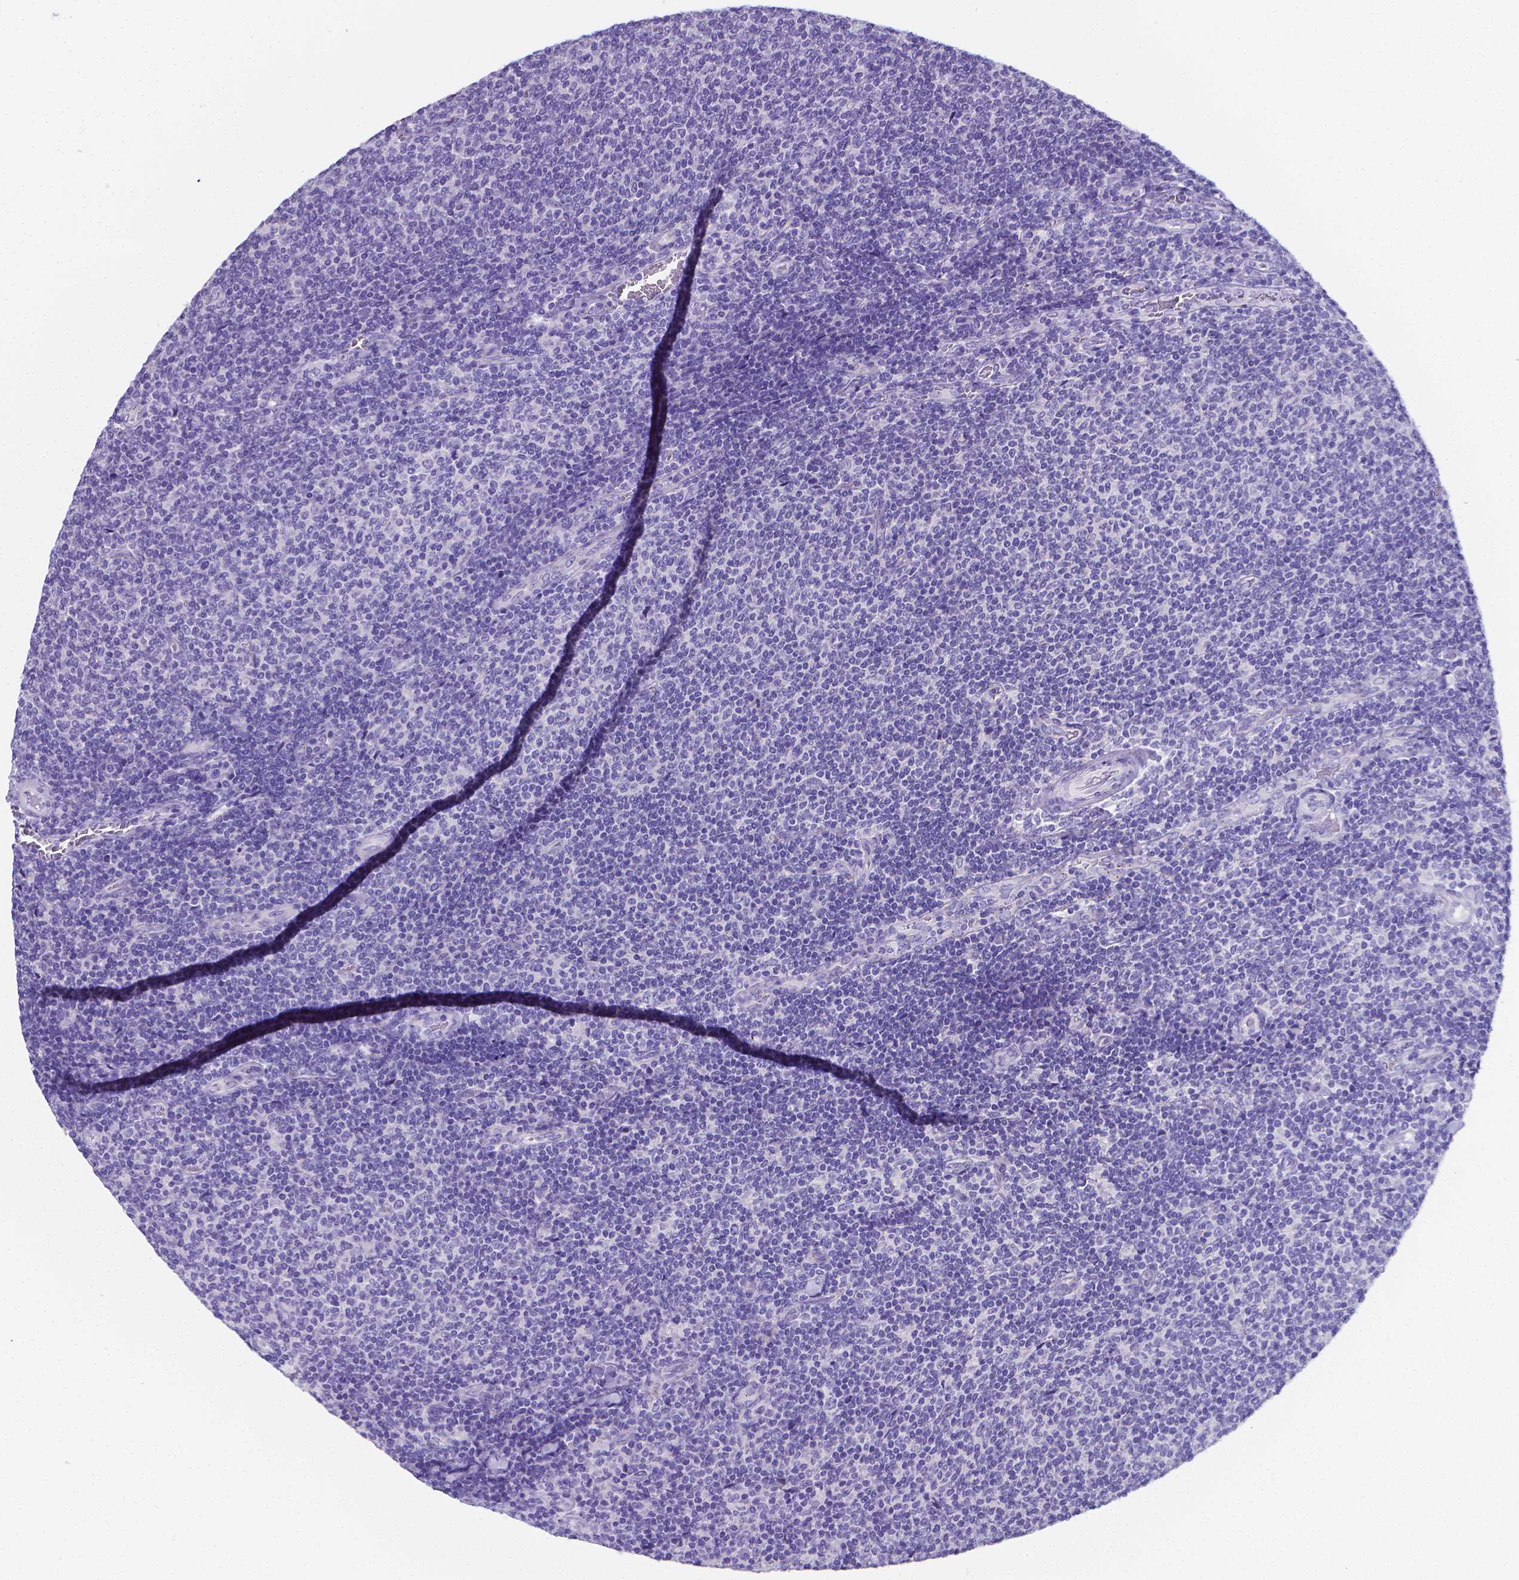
{"staining": {"intensity": "negative", "quantity": "none", "location": "none"}, "tissue": "lymphoma", "cell_type": "Tumor cells", "image_type": "cancer", "snomed": [{"axis": "morphology", "description": "Malignant lymphoma, non-Hodgkin's type, Low grade"}, {"axis": "topography", "description": "Lymph node"}], "caption": "IHC image of malignant lymphoma, non-Hodgkin's type (low-grade) stained for a protein (brown), which shows no staining in tumor cells.", "gene": "LRRC73", "patient": {"sex": "male", "age": 52}}